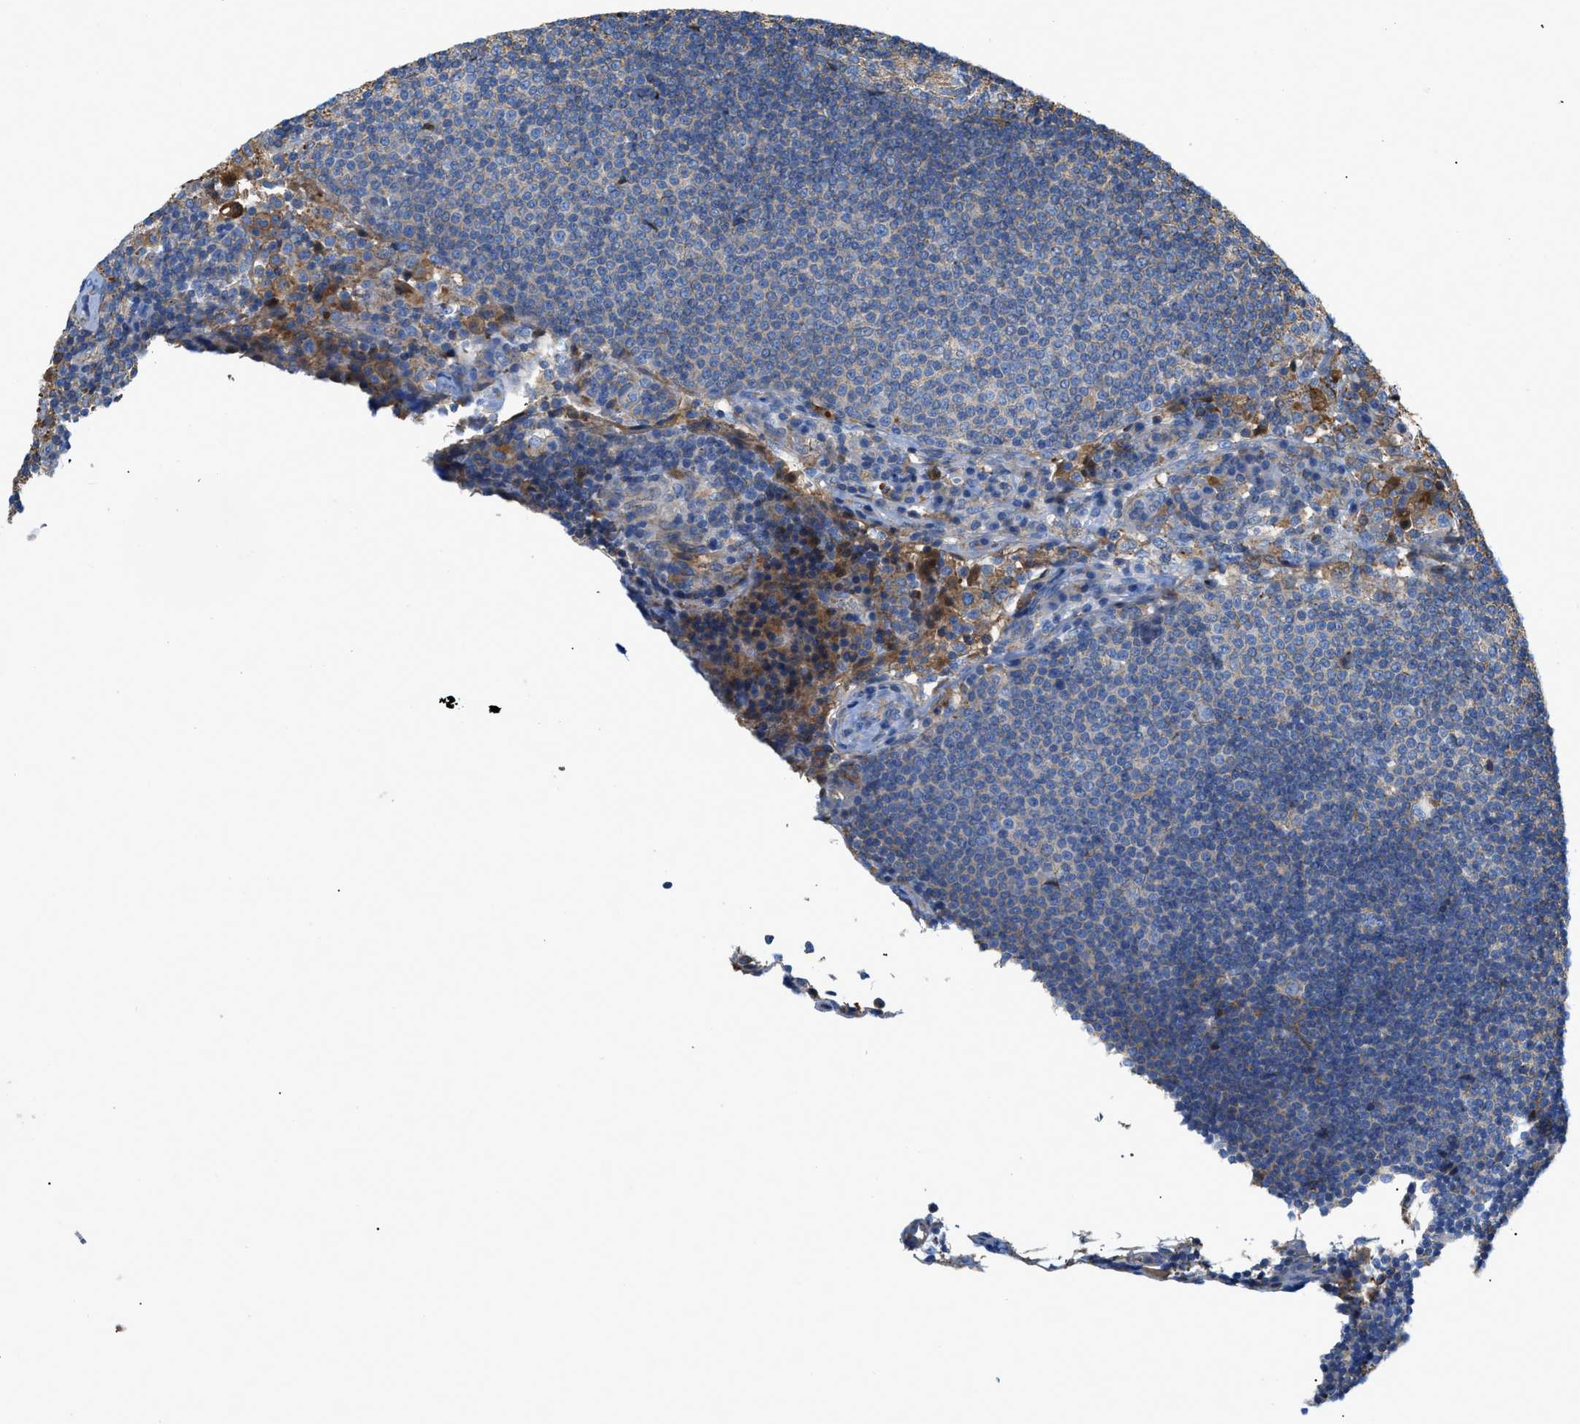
{"staining": {"intensity": "negative", "quantity": "none", "location": "none"}, "tissue": "lymph node", "cell_type": "Germinal center cells", "image_type": "normal", "snomed": [{"axis": "morphology", "description": "Normal tissue, NOS"}, {"axis": "topography", "description": "Lymph node"}], "caption": "IHC micrograph of normal lymph node stained for a protein (brown), which demonstrates no expression in germinal center cells.", "gene": "ATP6V0D1", "patient": {"sex": "female", "age": 53}}